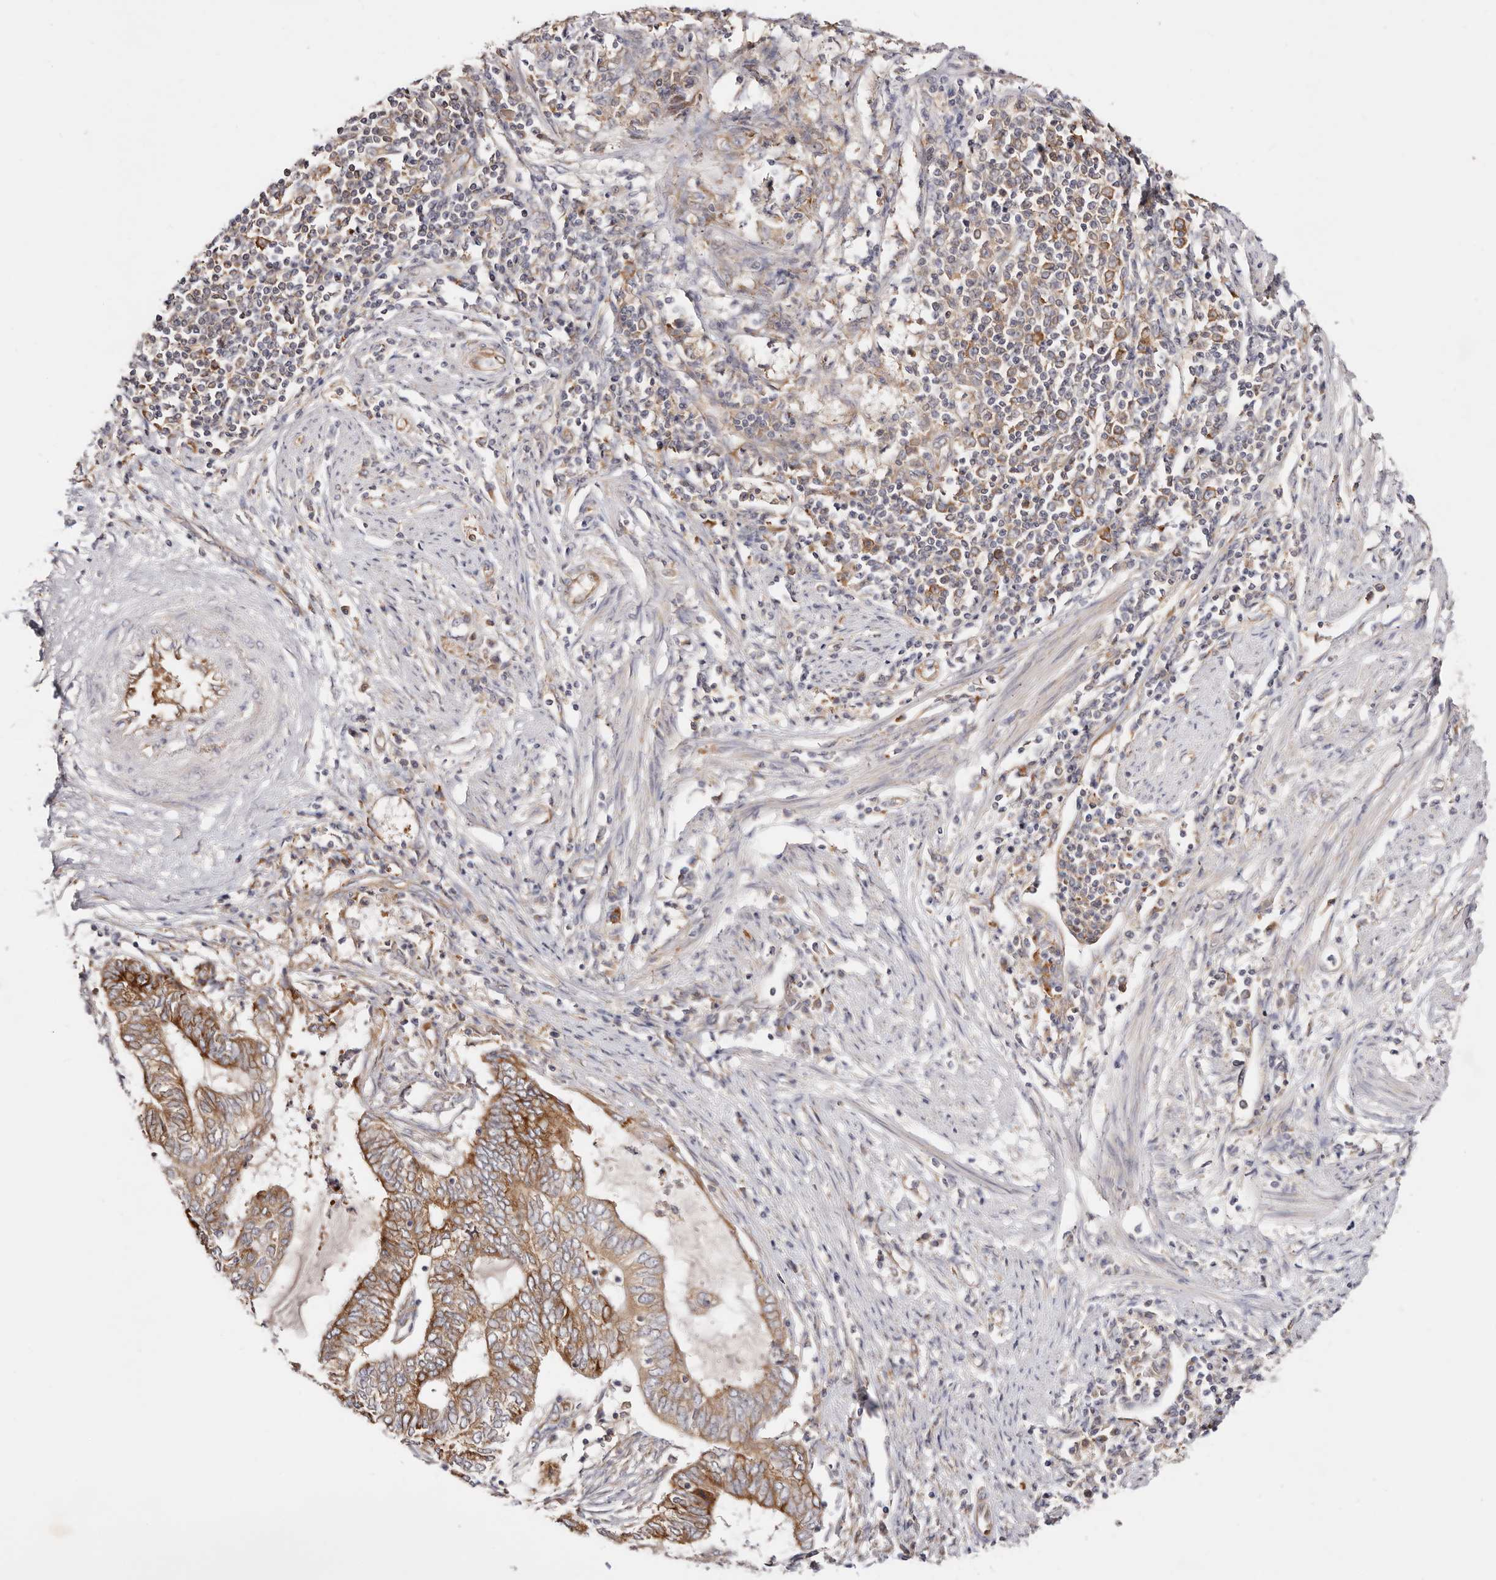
{"staining": {"intensity": "strong", "quantity": ">75%", "location": "cytoplasmic/membranous"}, "tissue": "endometrial cancer", "cell_type": "Tumor cells", "image_type": "cancer", "snomed": [{"axis": "morphology", "description": "Adenocarcinoma, NOS"}, {"axis": "topography", "description": "Uterus"}, {"axis": "topography", "description": "Endometrium"}], "caption": "Immunohistochemistry (IHC) (DAB) staining of endometrial cancer (adenocarcinoma) exhibits strong cytoplasmic/membranous protein staining in approximately >75% of tumor cells.", "gene": "GNA13", "patient": {"sex": "female", "age": 70}}